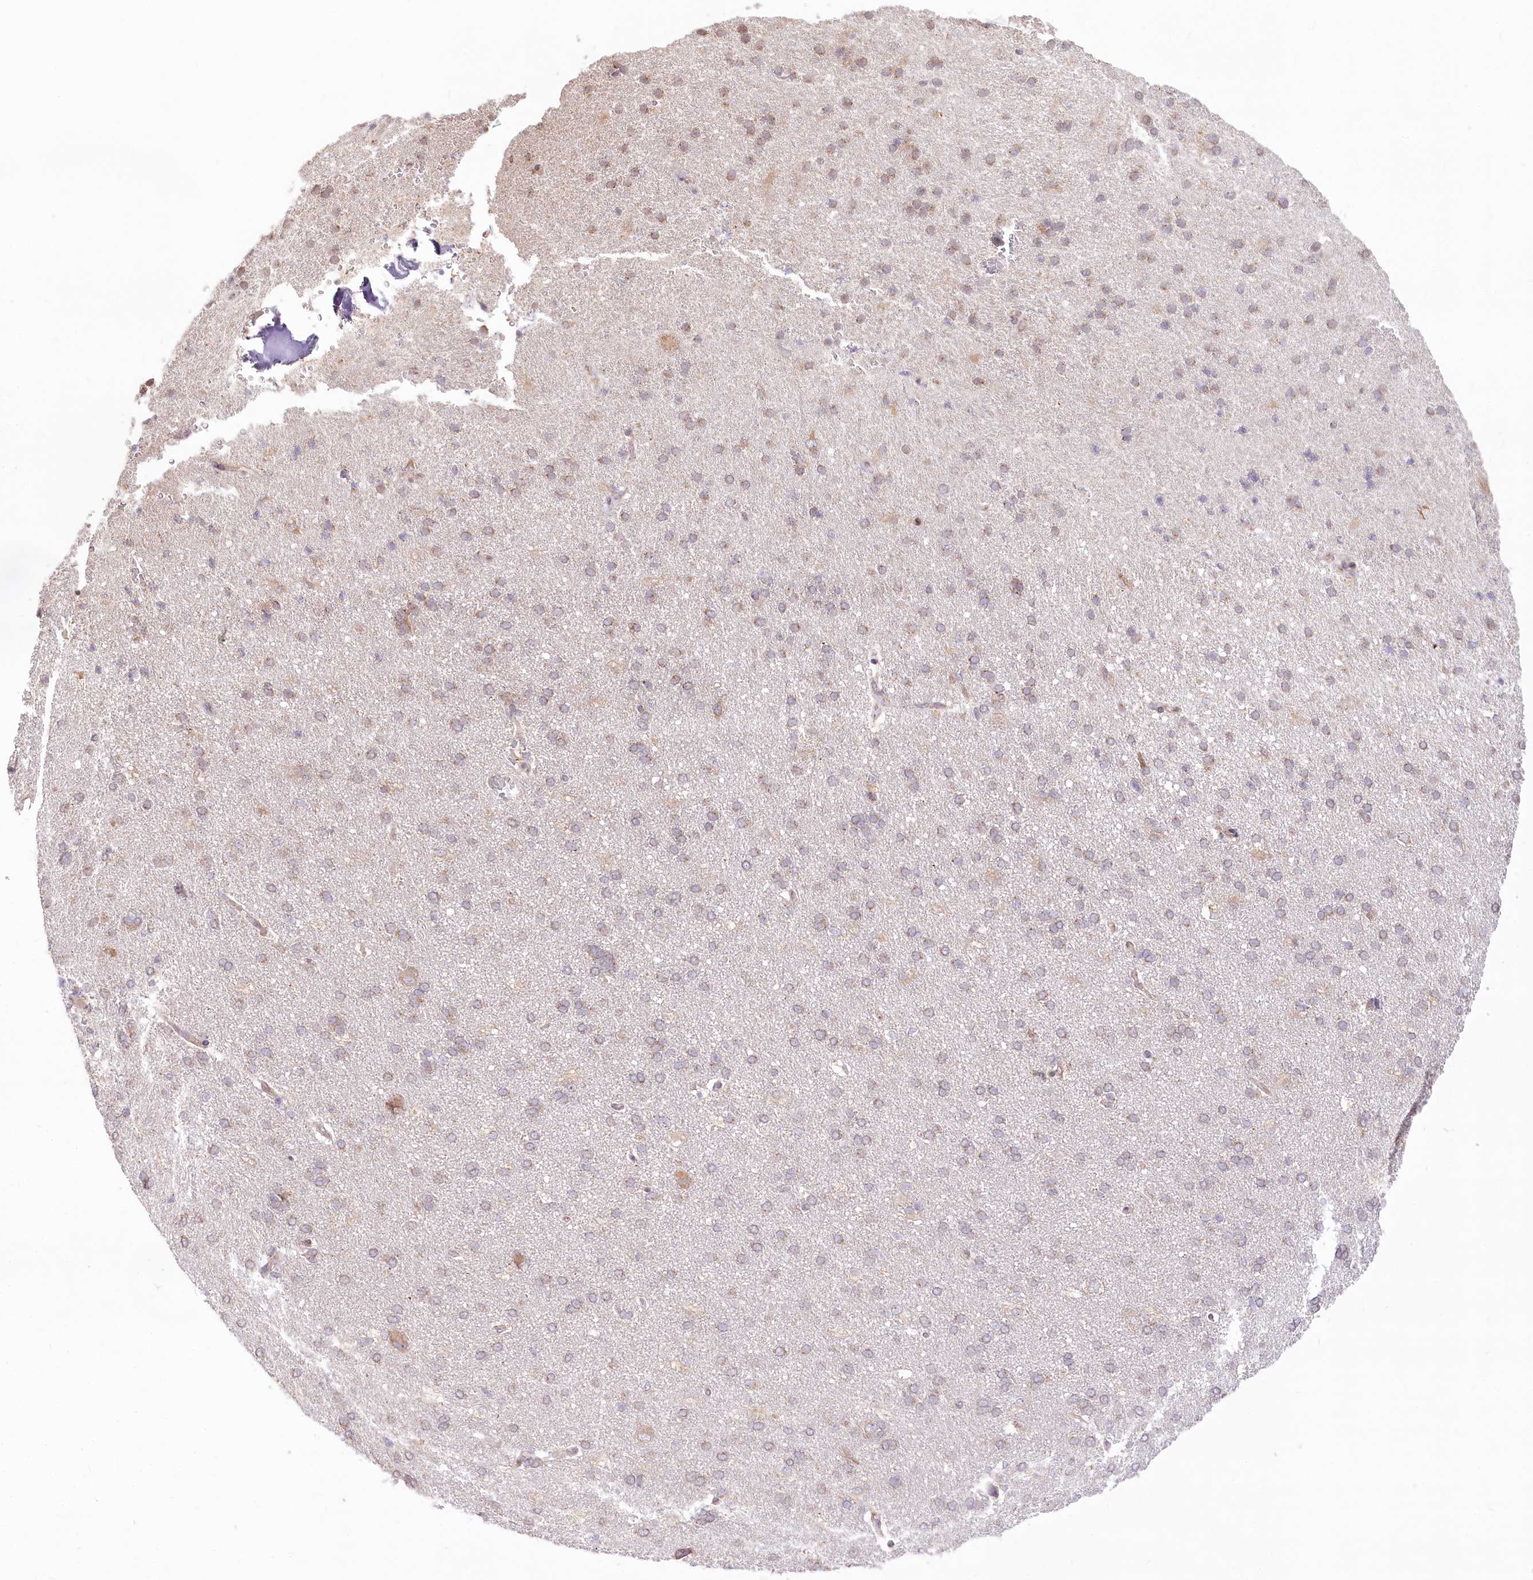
{"staining": {"intensity": "weak", "quantity": "25%-75%", "location": "cytoplasmic/membranous"}, "tissue": "cerebral cortex", "cell_type": "Endothelial cells", "image_type": "normal", "snomed": [{"axis": "morphology", "description": "Normal tissue, NOS"}, {"axis": "topography", "description": "Cerebral cortex"}], "caption": "Protein expression analysis of benign human cerebral cortex reveals weak cytoplasmic/membranous staining in approximately 25%-75% of endothelial cells. Using DAB (brown) and hematoxylin (blue) stains, captured at high magnification using brightfield microscopy.", "gene": "STT3B", "patient": {"sex": "male", "age": 62}}